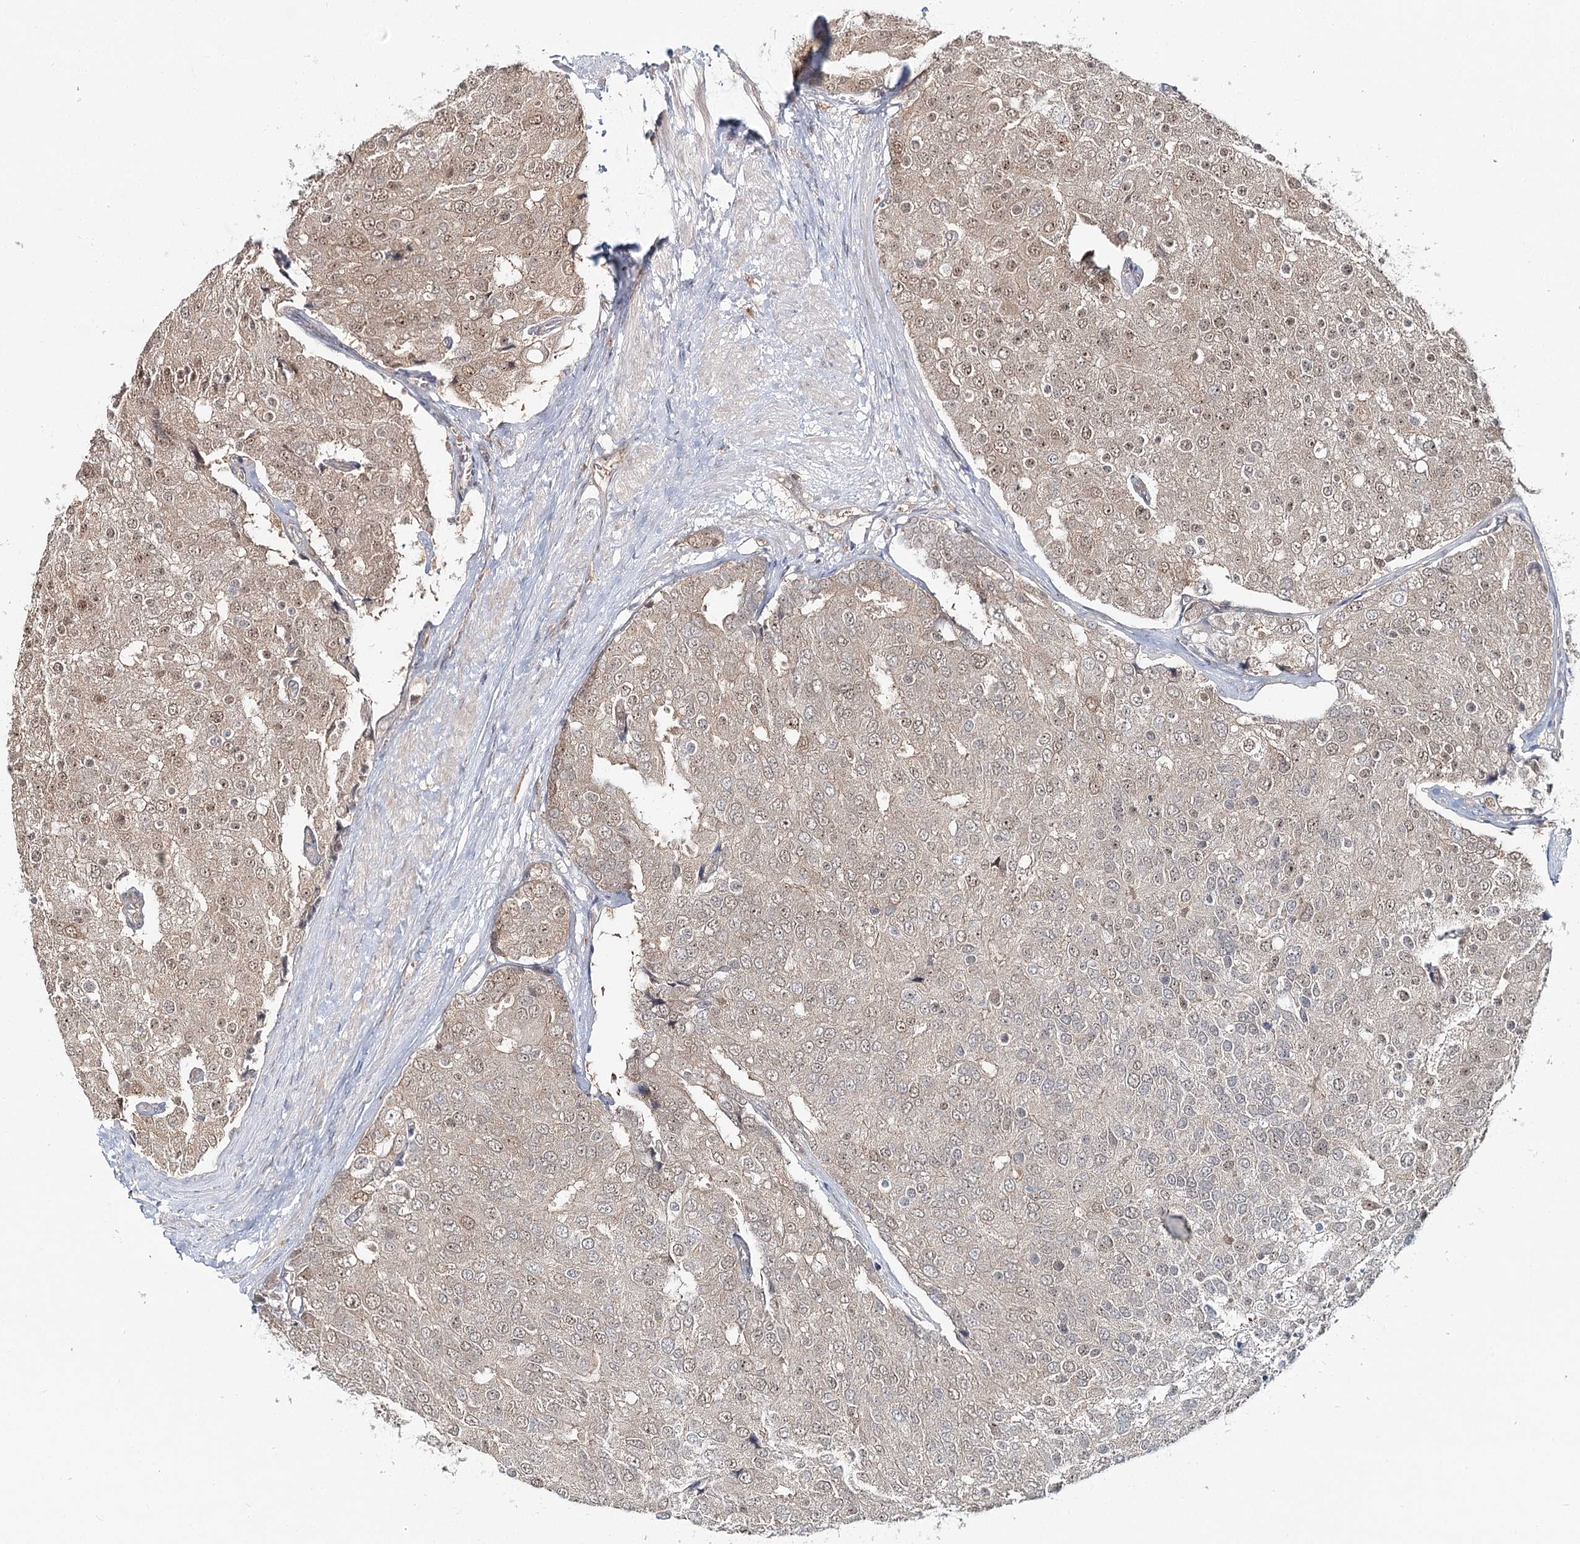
{"staining": {"intensity": "weak", "quantity": ">75%", "location": "cytoplasmic/membranous,nuclear"}, "tissue": "prostate cancer", "cell_type": "Tumor cells", "image_type": "cancer", "snomed": [{"axis": "morphology", "description": "Adenocarcinoma, High grade"}, {"axis": "topography", "description": "Prostate"}], "caption": "The photomicrograph demonstrates immunohistochemical staining of prostate cancer (high-grade adenocarcinoma). There is weak cytoplasmic/membranous and nuclear staining is present in approximately >75% of tumor cells.", "gene": "FAM120B", "patient": {"sex": "male", "age": 50}}